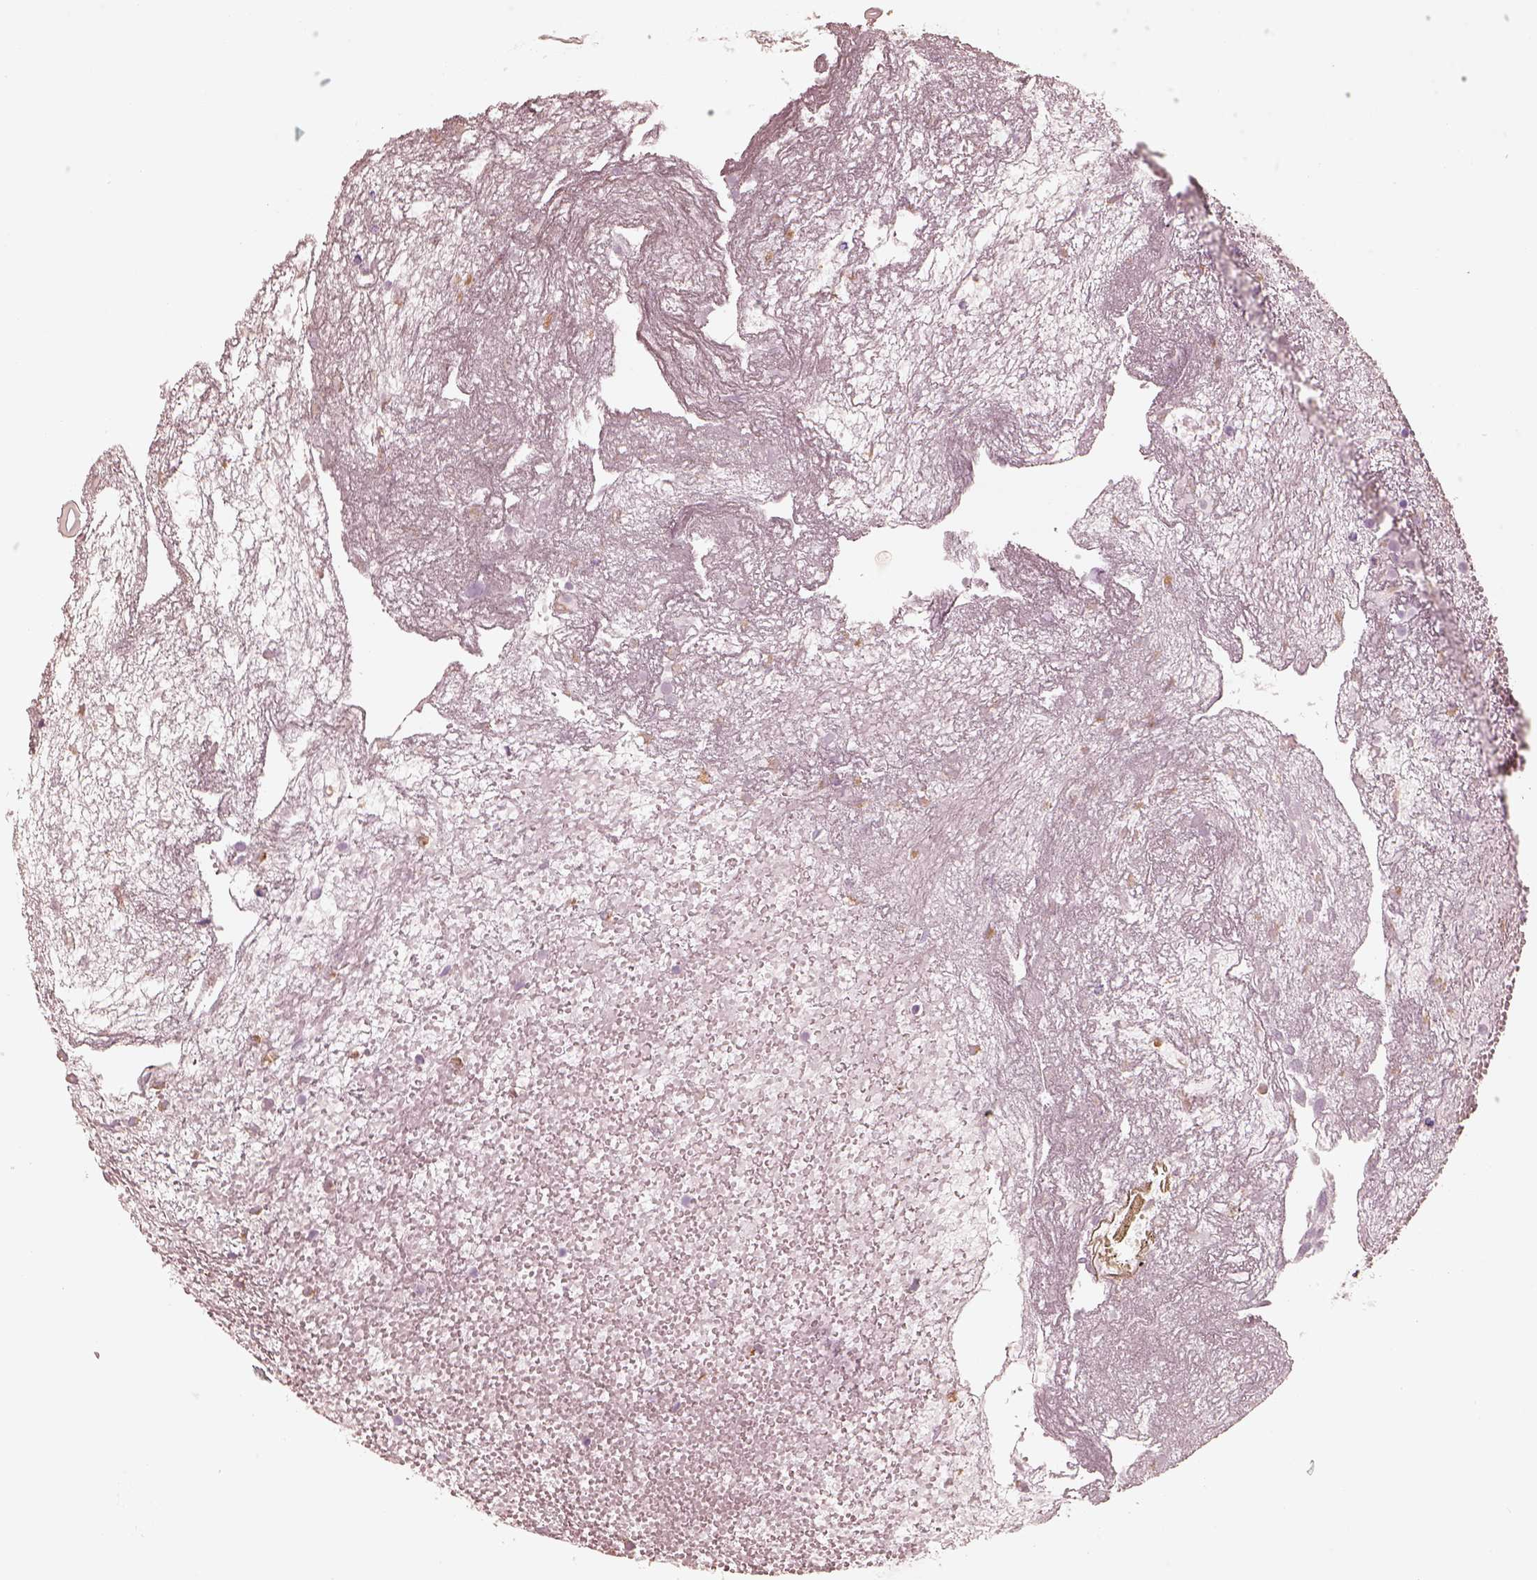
{"staining": {"intensity": "negative", "quantity": "none", "location": "none"}, "tissue": "urothelial cancer", "cell_type": "Tumor cells", "image_type": "cancer", "snomed": [{"axis": "morphology", "description": "Urothelial carcinoma, Low grade"}, {"axis": "topography", "description": "Urinary bladder"}], "caption": "Tumor cells show no significant positivity in urothelial cancer.", "gene": "GPRIN1", "patient": {"sex": "male", "age": 79}}